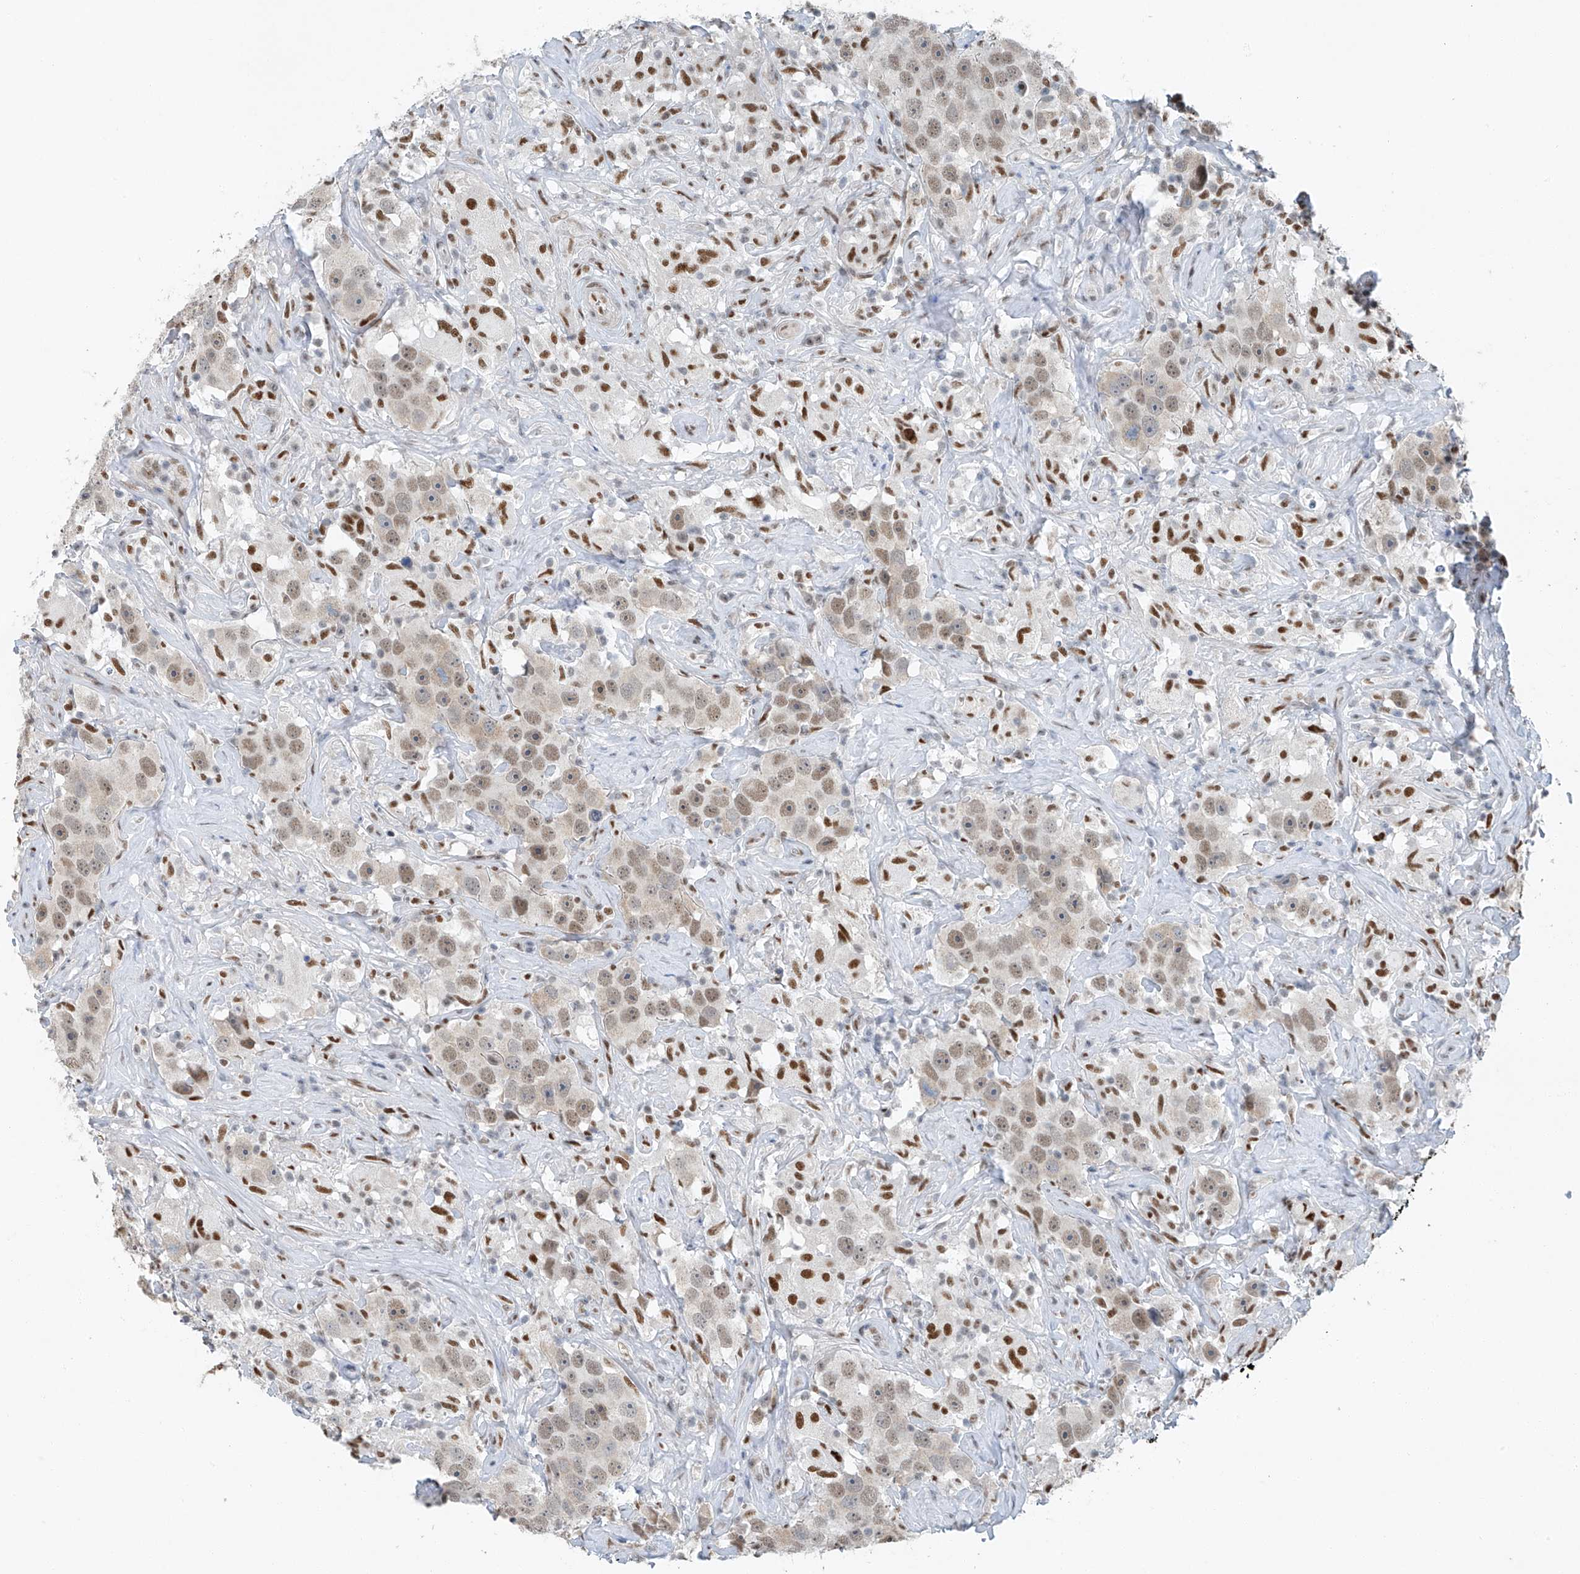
{"staining": {"intensity": "moderate", "quantity": ">75%", "location": "nuclear"}, "tissue": "testis cancer", "cell_type": "Tumor cells", "image_type": "cancer", "snomed": [{"axis": "morphology", "description": "Seminoma, NOS"}, {"axis": "topography", "description": "Testis"}], "caption": "Immunohistochemical staining of testis cancer (seminoma) reveals medium levels of moderate nuclear protein expression in about >75% of tumor cells.", "gene": "TAF8", "patient": {"sex": "male", "age": 49}}